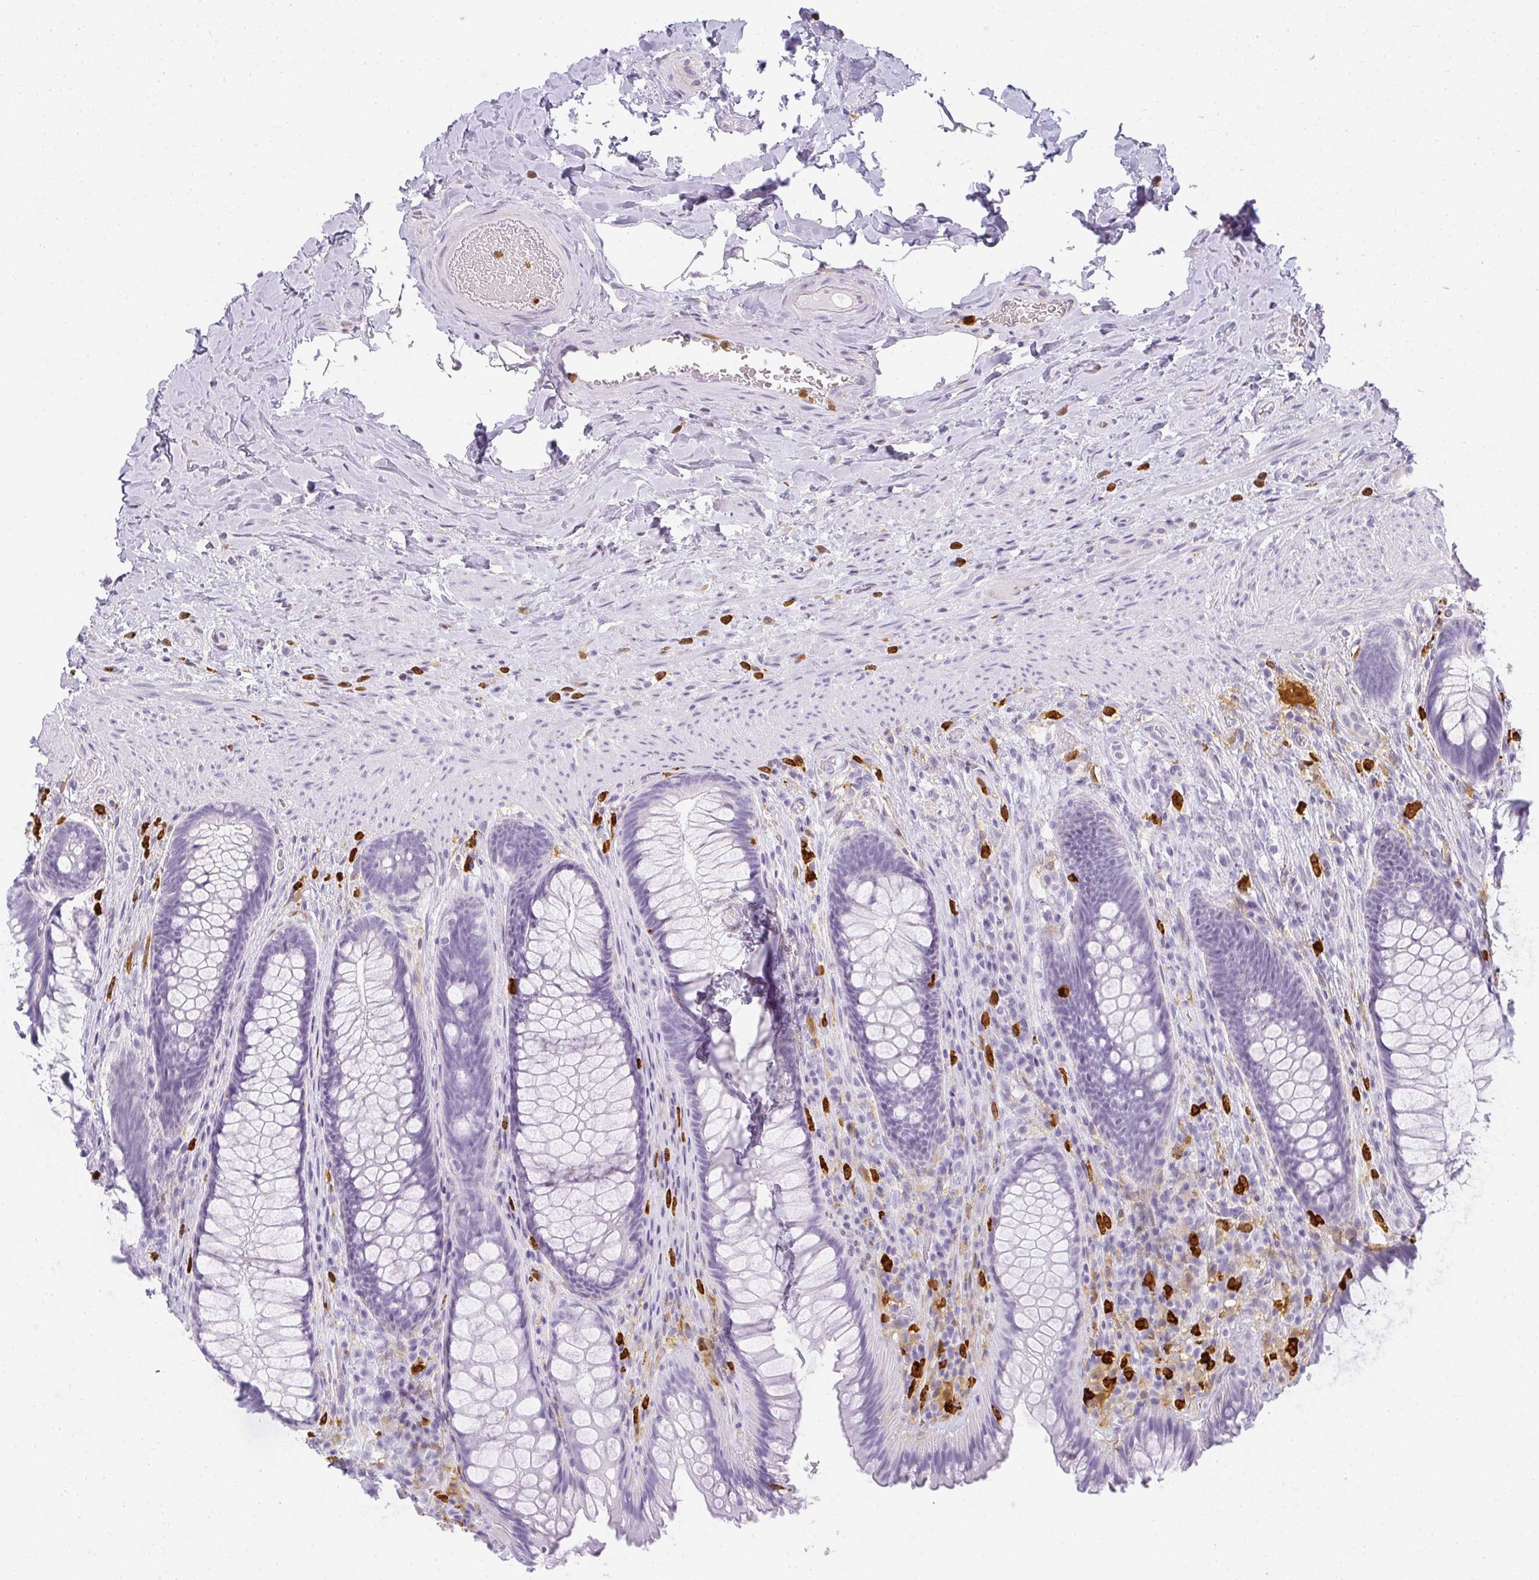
{"staining": {"intensity": "negative", "quantity": "none", "location": "none"}, "tissue": "rectum", "cell_type": "Glandular cells", "image_type": "normal", "snomed": [{"axis": "morphology", "description": "Normal tissue, NOS"}, {"axis": "topography", "description": "Rectum"}], "caption": "DAB immunohistochemical staining of unremarkable human rectum demonstrates no significant staining in glandular cells.", "gene": "HK3", "patient": {"sex": "male", "age": 53}}